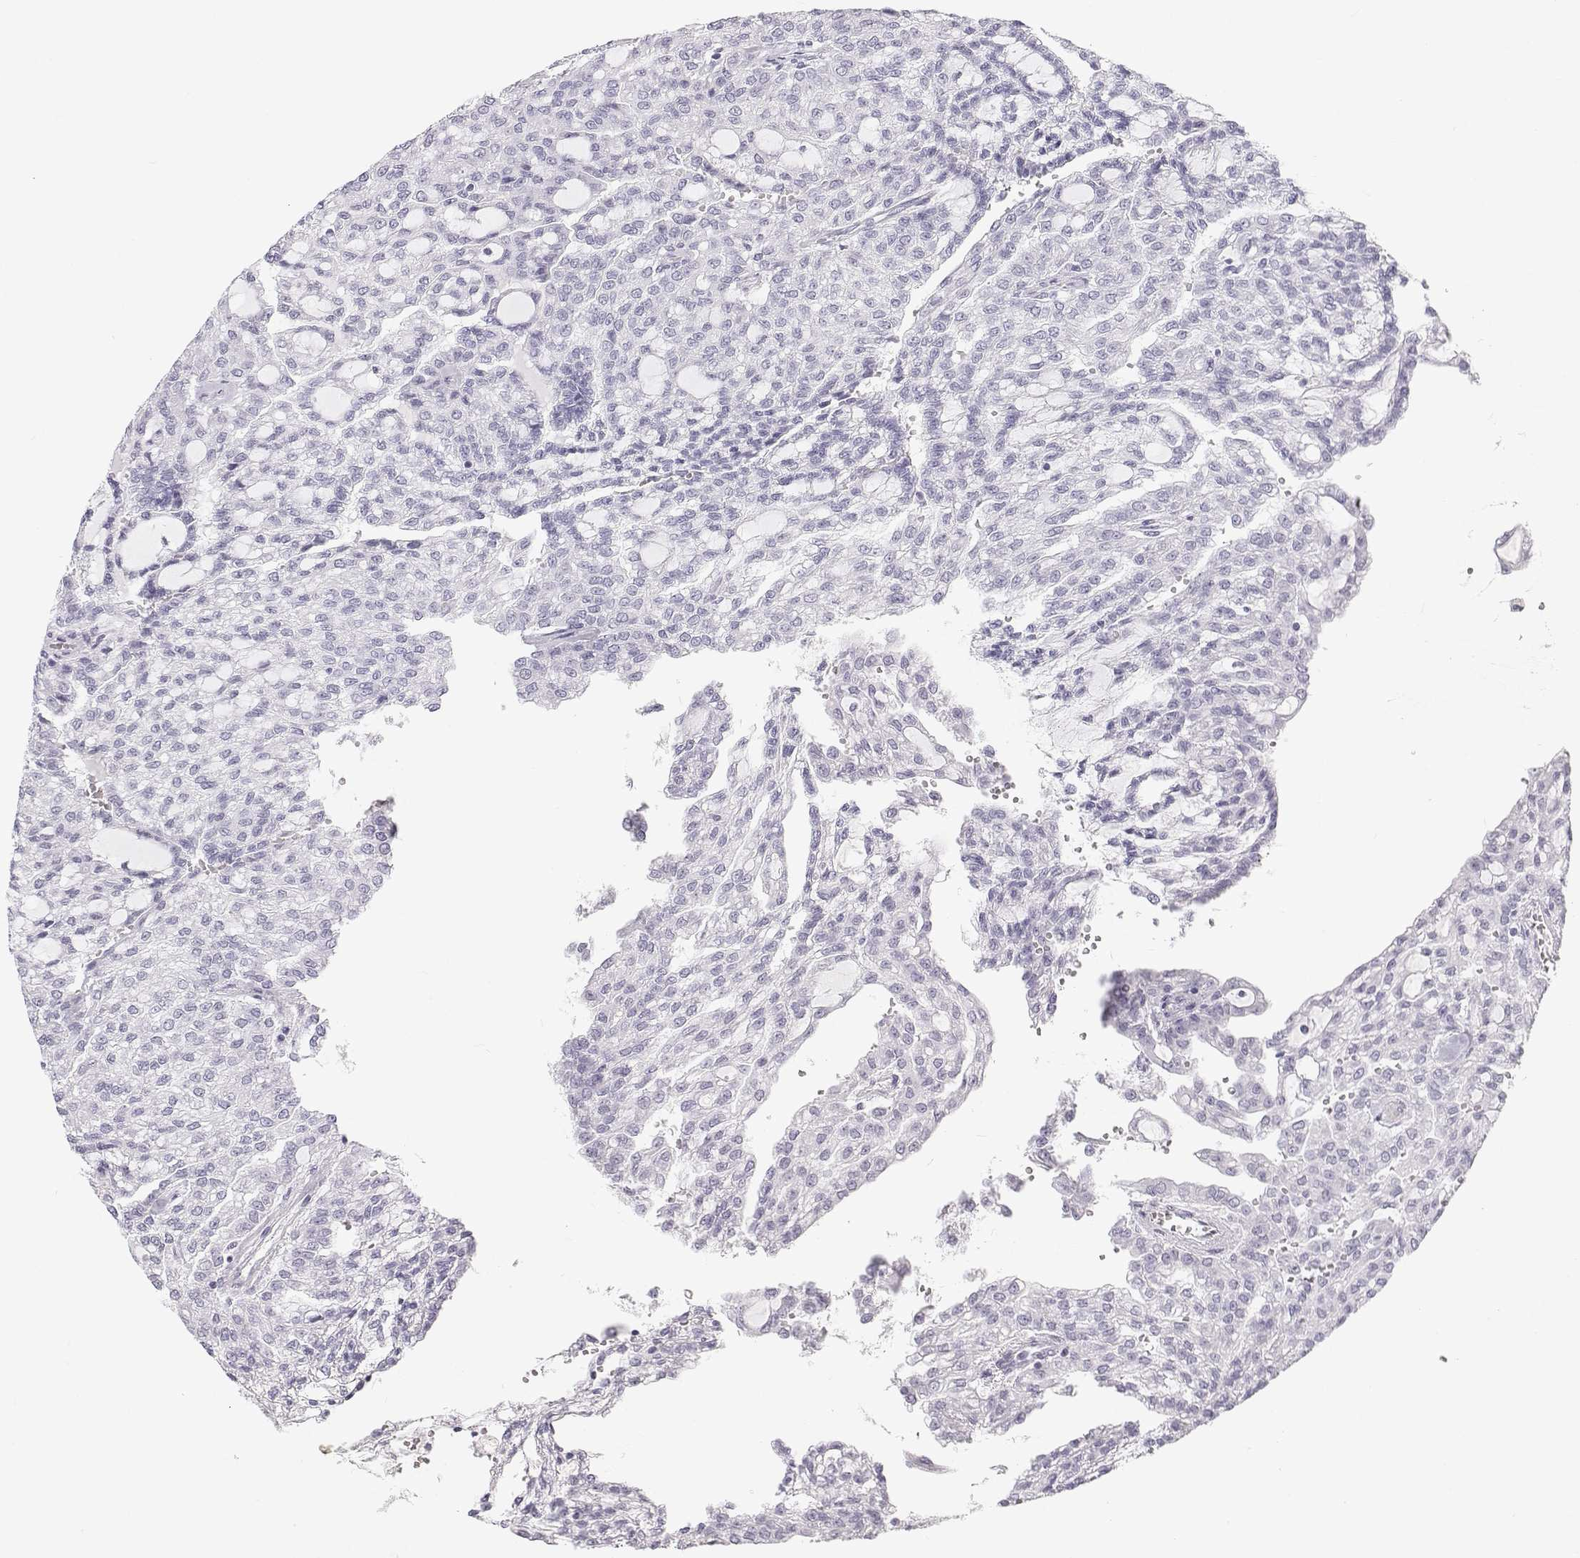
{"staining": {"intensity": "negative", "quantity": "none", "location": "none"}, "tissue": "renal cancer", "cell_type": "Tumor cells", "image_type": "cancer", "snomed": [{"axis": "morphology", "description": "Adenocarcinoma, NOS"}, {"axis": "topography", "description": "Kidney"}], "caption": "Renal cancer was stained to show a protein in brown. There is no significant staining in tumor cells.", "gene": "SFTPB", "patient": {"sex": "male", "age": 63}}